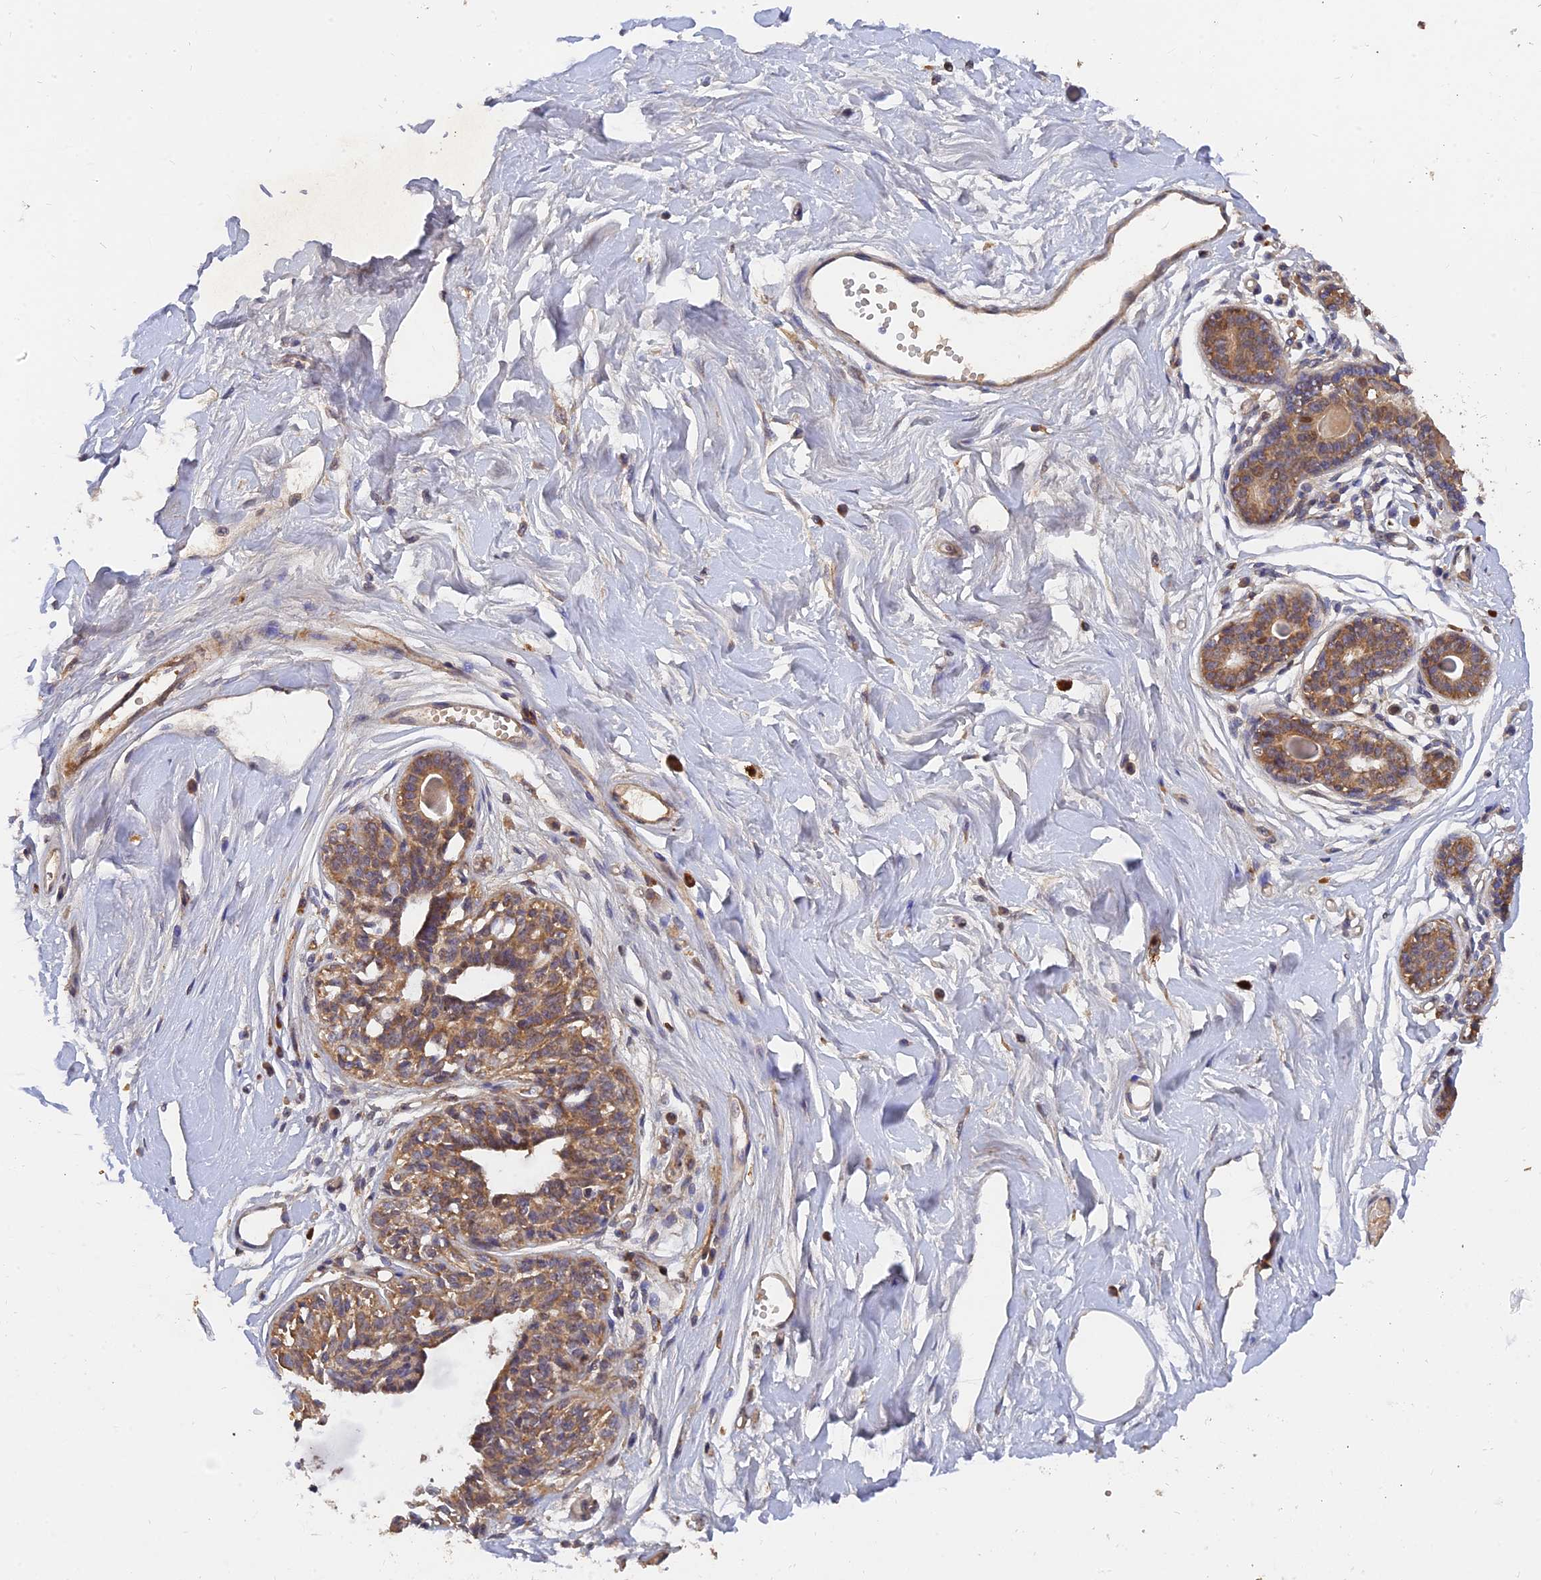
{"staining": {"intensity": "moderate", "quantity": "<25%", "location": "cytoplasmic/membranous"}, "tissue": "breast", "cell_type": "Adipocytes", "image_type": "normal", "snomed": [{"axis": "morphology", "description": "Normal tissue, NOS"}, {"axis": "topography", "description": "Breast"}], "caption": "Protein analysis of benign breast shows moderate cytoplasmic/membranous staining in about <25% of adipocytes.", "gene": "SLC38A11", "patient": {"sex": "female", "age": 45}}